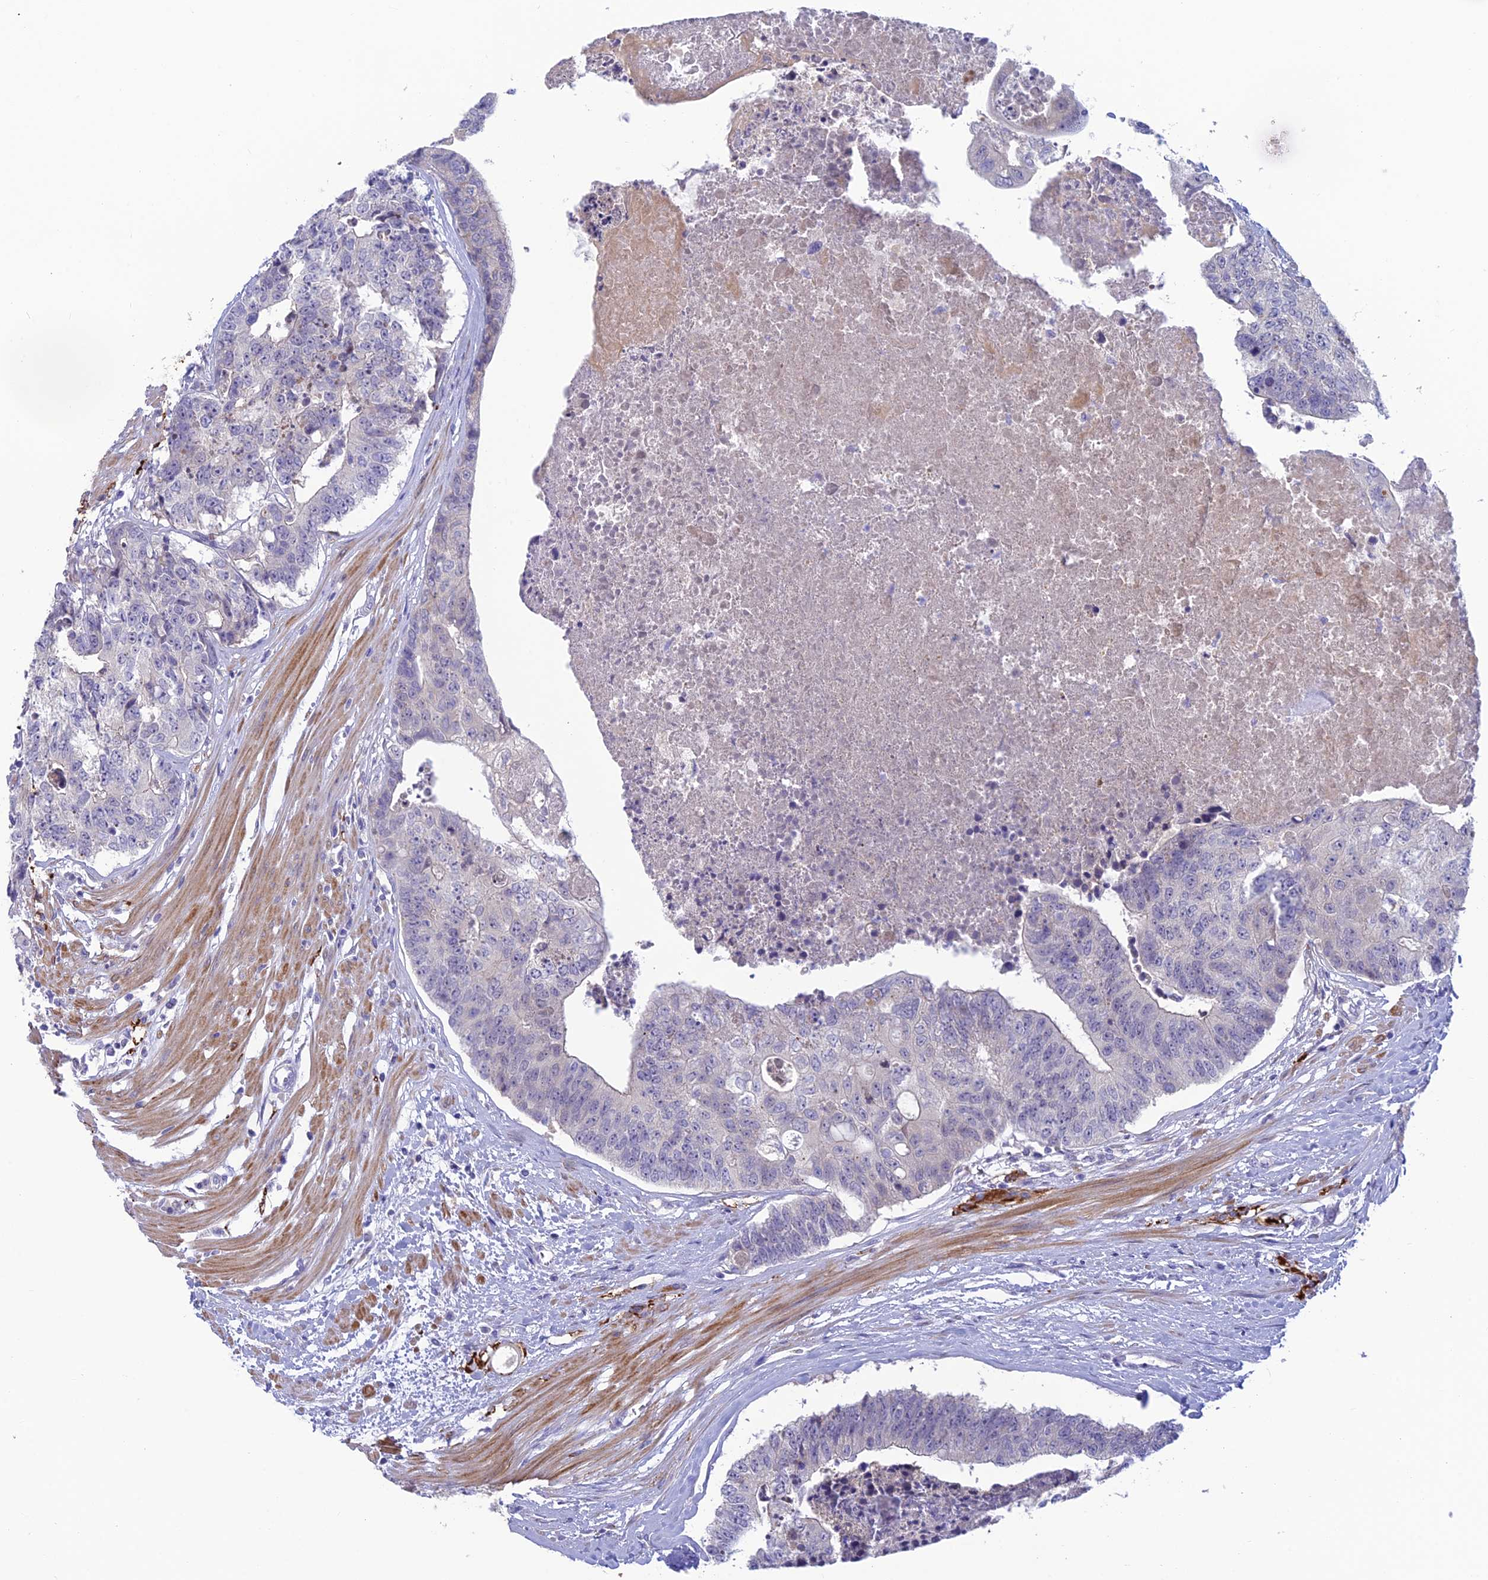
{"staining": {"intensity": "negative", "quantity": "none", "location": "none"}, "tissue": "colorectal cancer", "cell_type": "Tumor cells", "image_type": "cancer", "snomed": [{"axis": "morphology", "description": "Adenocarcinoma, NOS"}, {"axis": "topography", "description": "Colon"}], "caption": "Immunohistochemistry (IHC) micrograph of neoplastic tissue: colorectal adenocarcinoma stained with DAB exhibits no significant protein positivity in tumor cells.", "gene": "XPO7", "patient": {"sex": "female", "age": 67}}